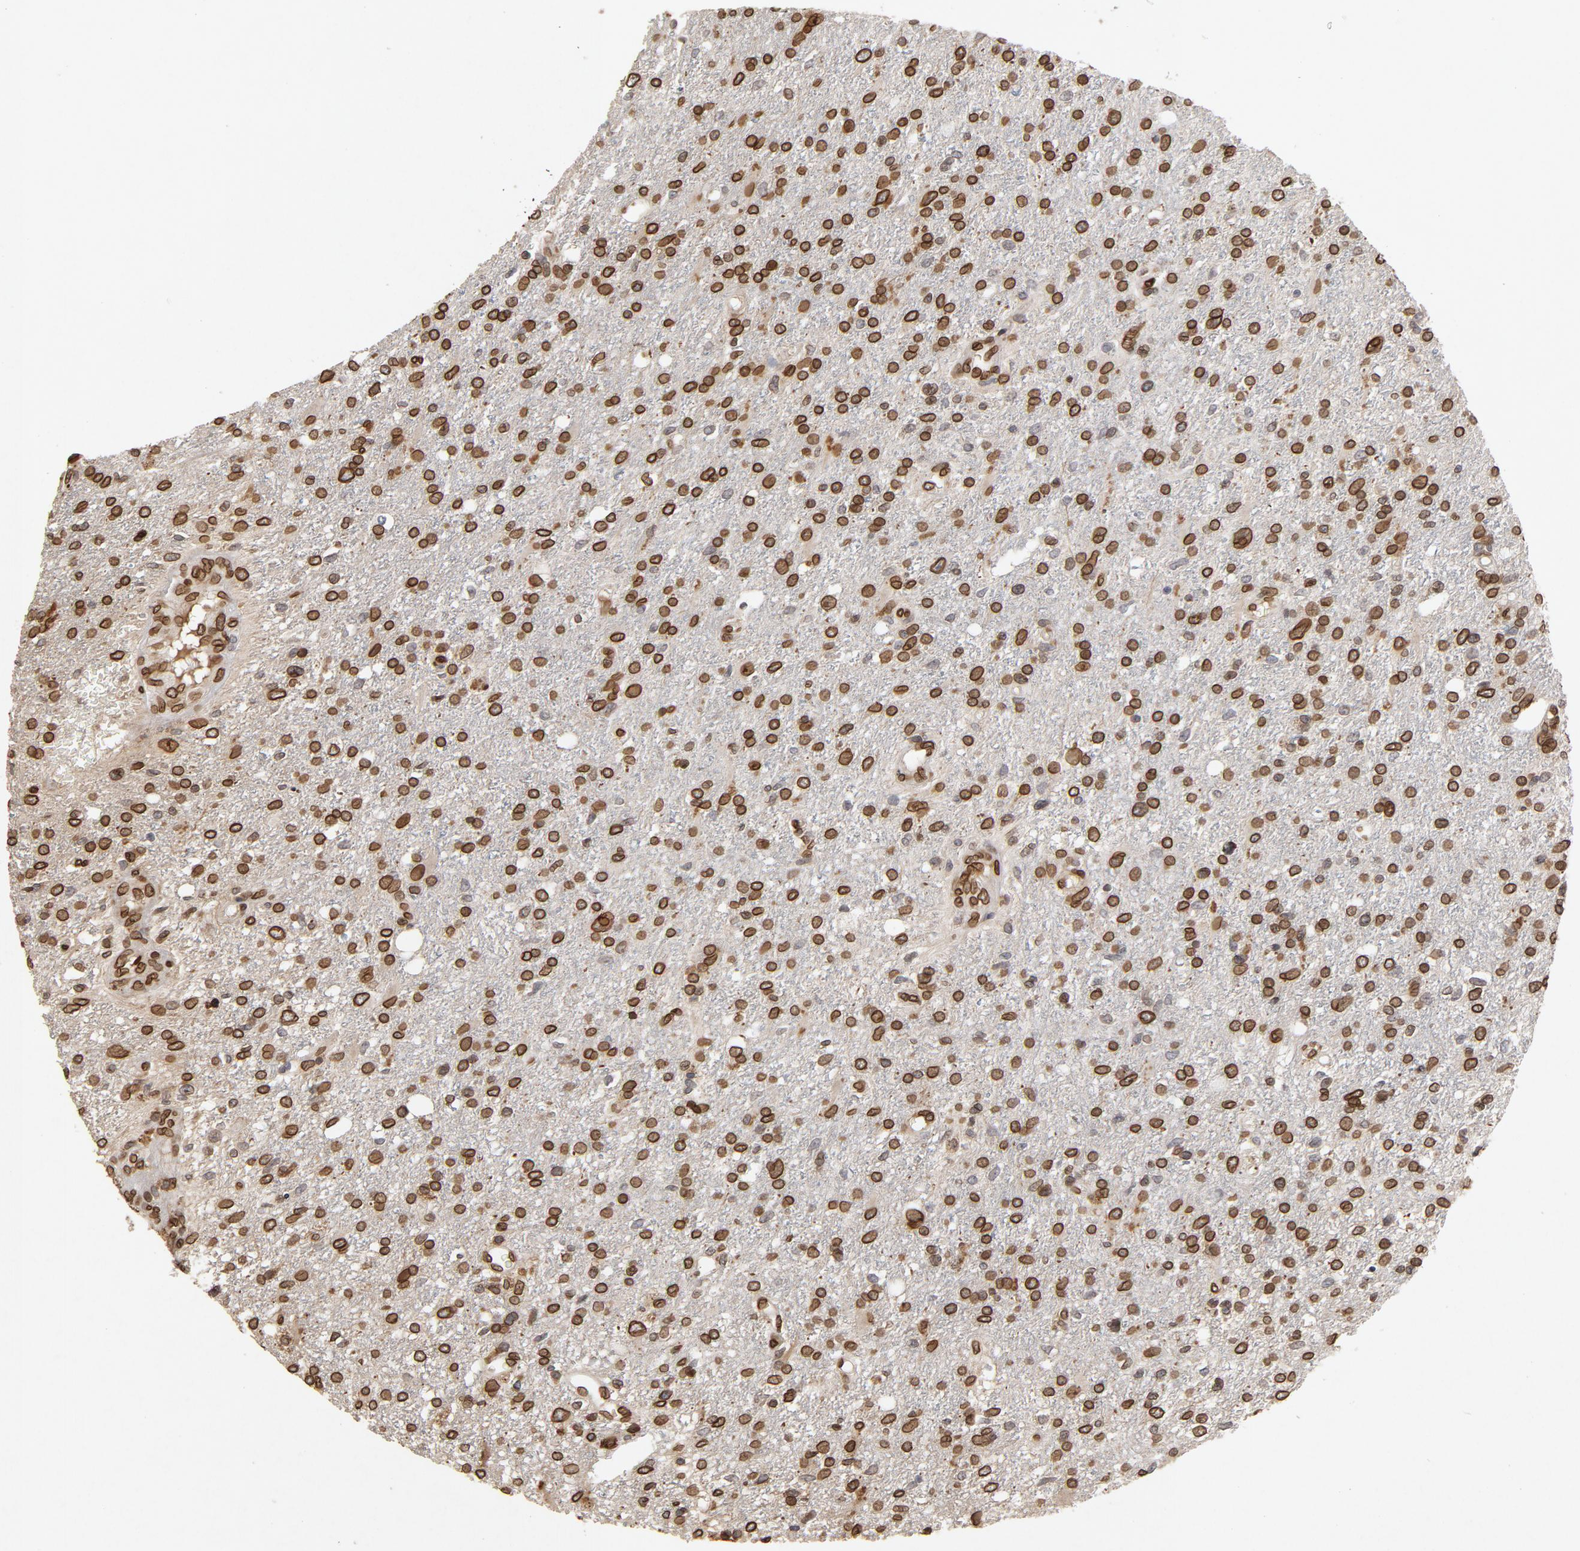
{"staining": {"intensity": "strong", "quantity": ">75%", "location": "cytoplasmic/membranous,nuclear"}, "tissue": "glioma", "cell_type": "Tumor cells", "image_type": "cancer", "snomed": [{"axis": "morphology", "description": "Glioma, malignant, High grade"}, {"axis": "topography", "description": "Cerebral cortex"}], "caption": "Immunohistochemical staining of glioma demonstrates high levels of strong cytoplasmic/membranous and nuclear expression in approximately >75% of tumor cells.", "gene": "LMNA", "patient": {"sex": "male", "age": 76}}